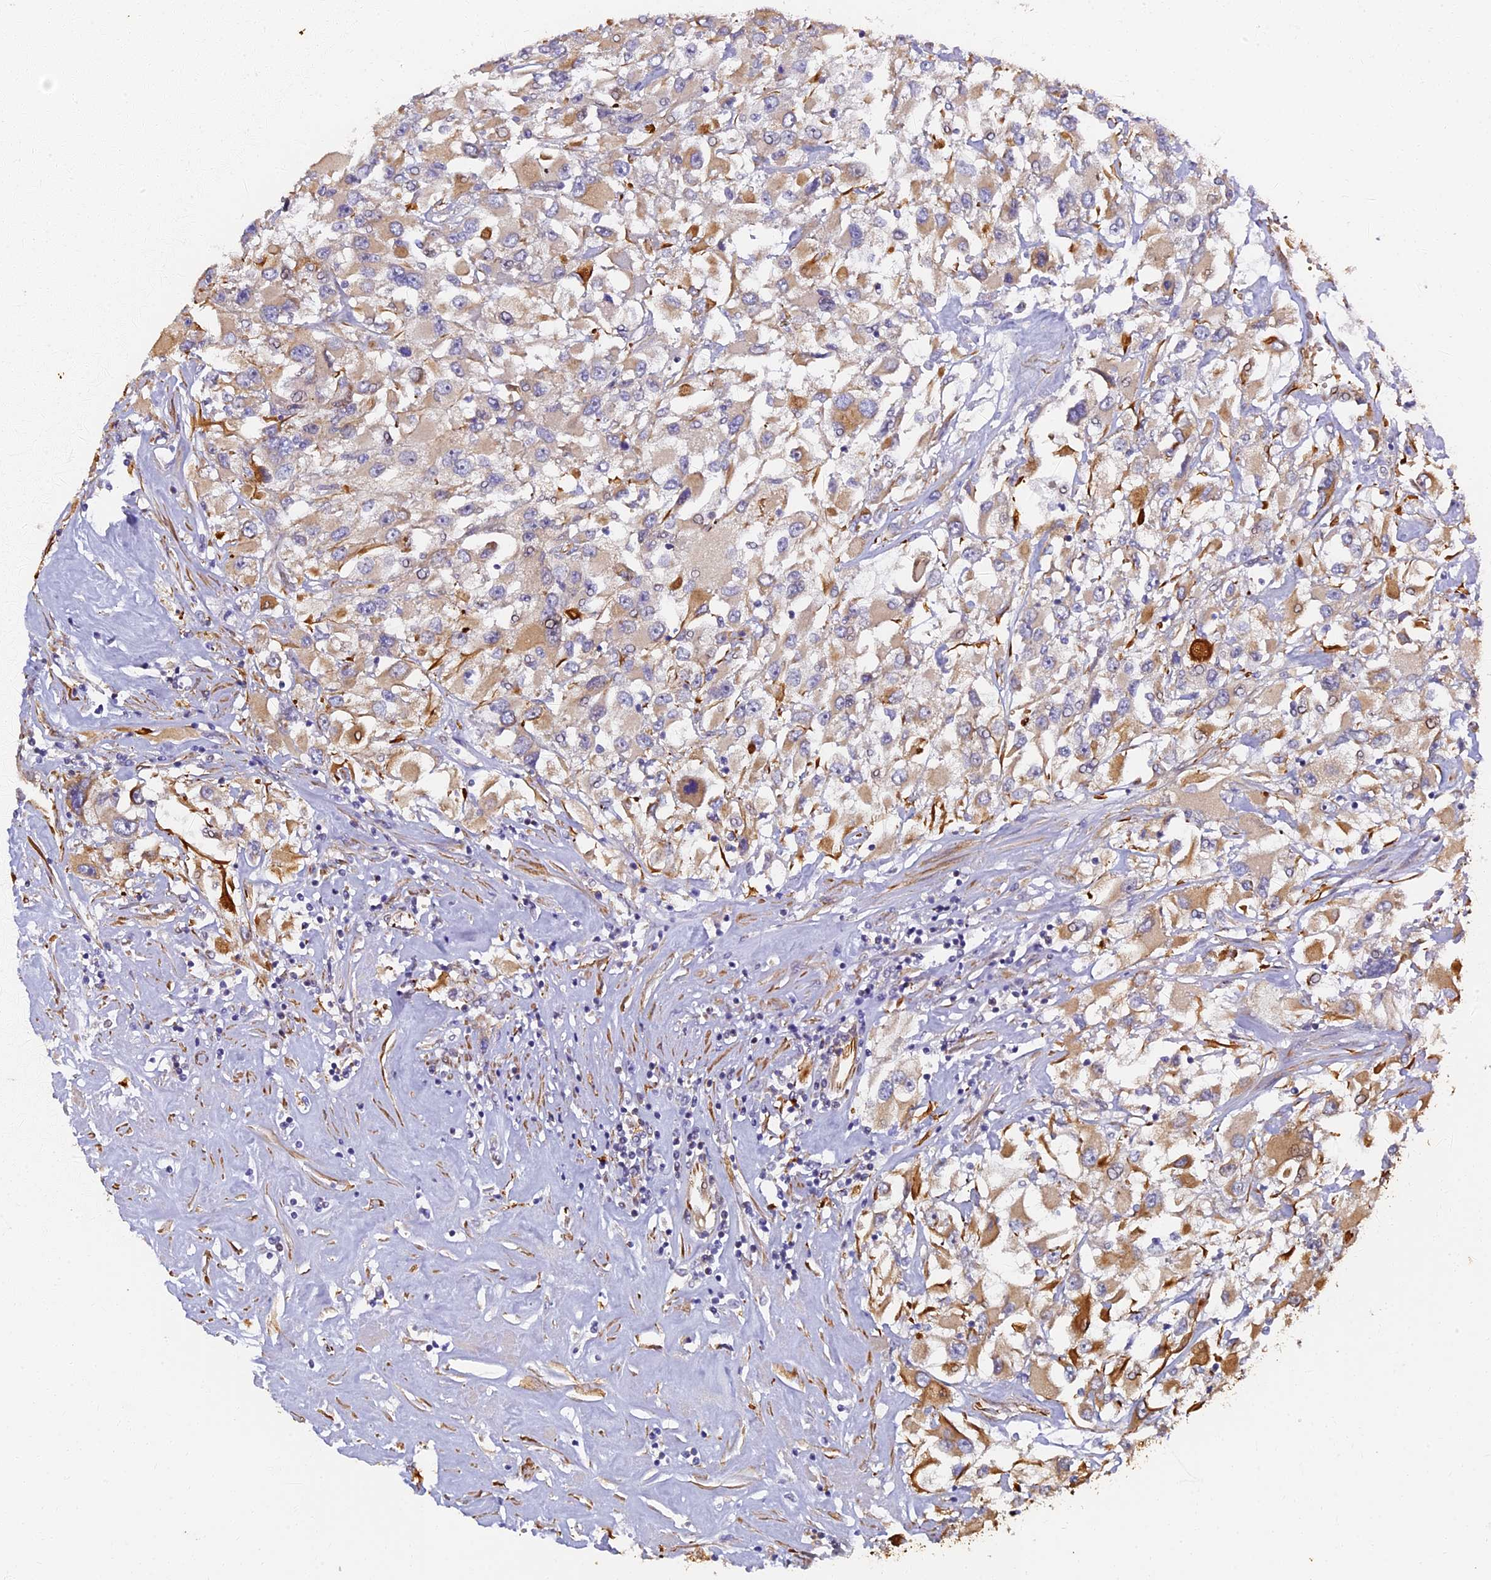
{"staining": {"intensity": "weak", "quantity": "<25%", "location": "cytoplasmic/membranous"}, "tissue": "renal cancer", "cell_type": "Tumor cells", "image_type": "cancer", "snomed": [{"axis": "morphology", "description": "Adenocarcinoma, NOS"}, {"axis": "topography", "description": "Kidney"}], "caption": "DAB (3,3'-diaminobenzidine) immunohistochemical staining of adenocarcinoma (renal) exhibits no significant positivity in tumor cells. The staining was performed using DAB (3,3'-diaminobenzidine) to visualize the protein expression in brown, while the nuclei were stained in blue with hematoxylin (Magnification: 20x).", "gene": "LRRC57", "patient": {"sex": "female", "age": 52}}